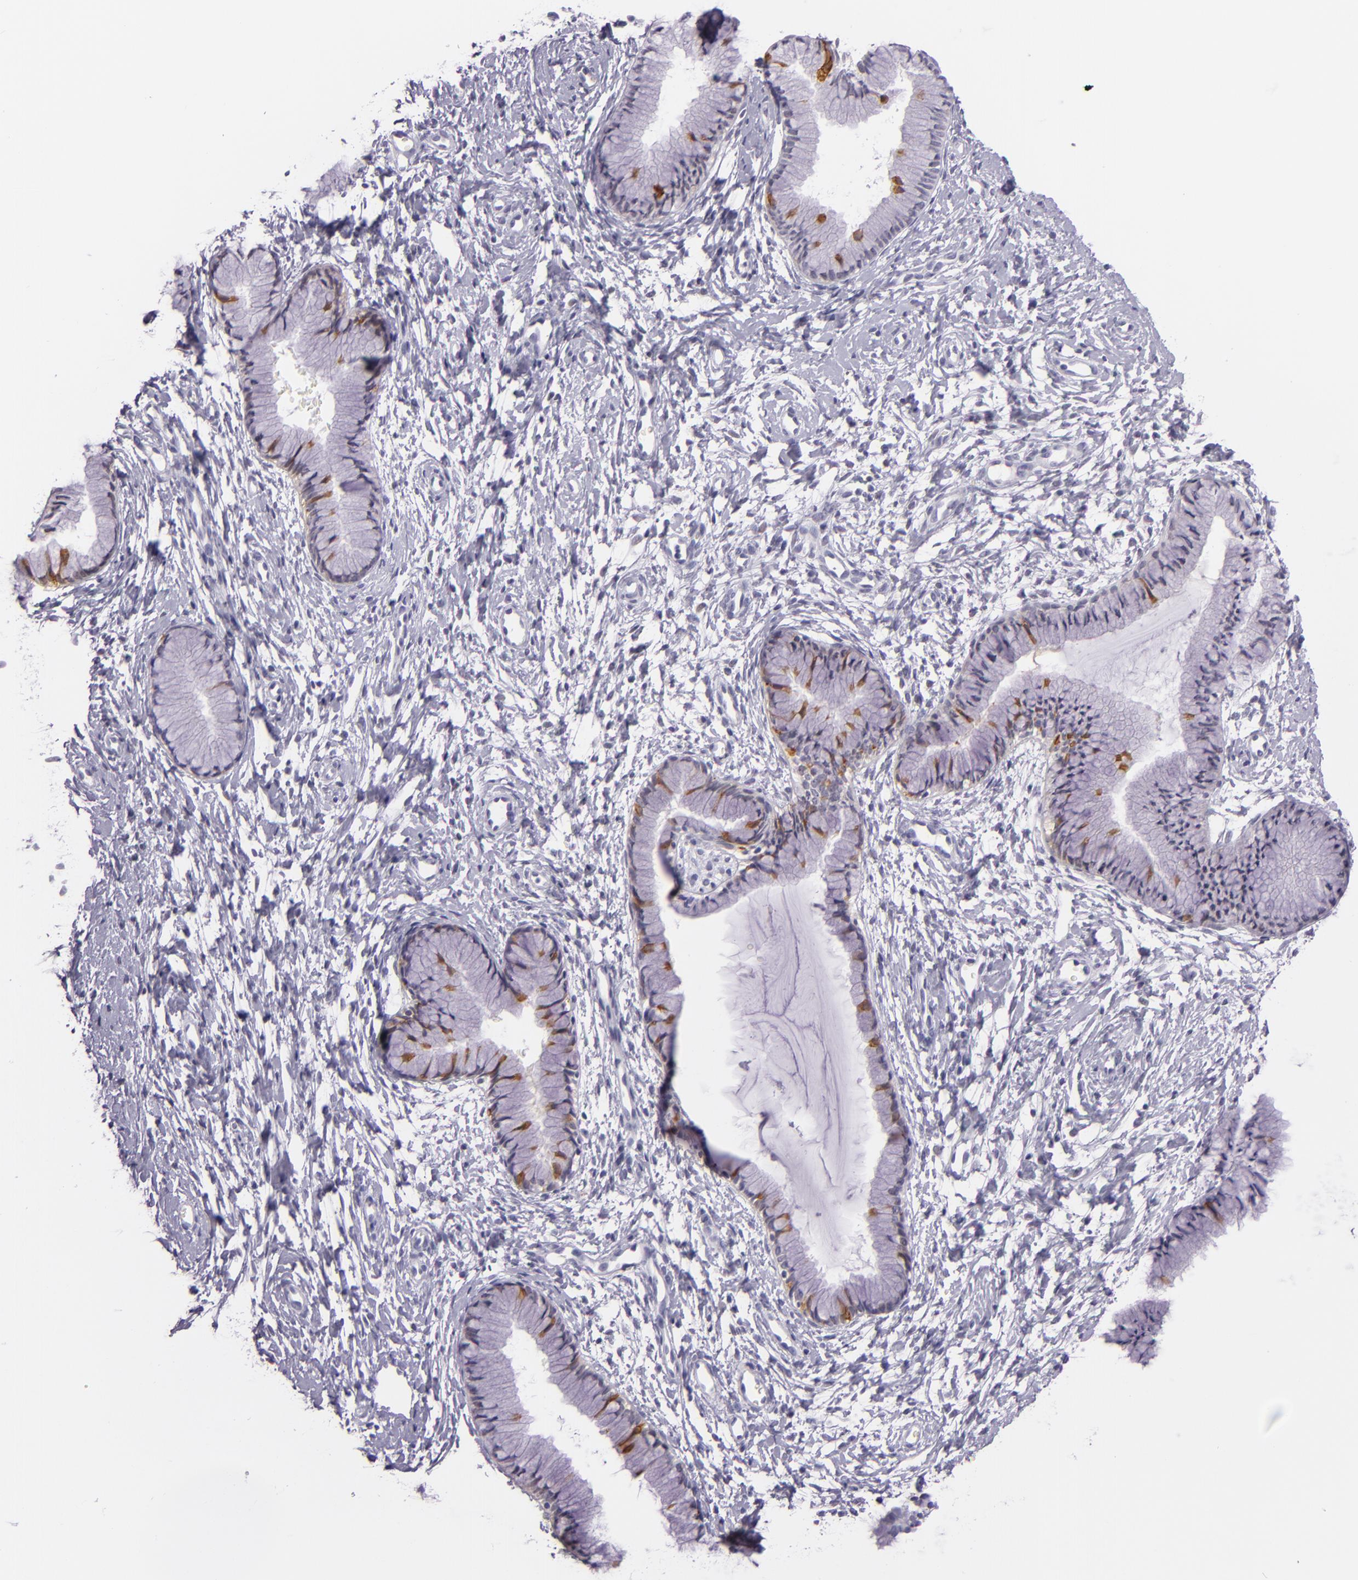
{"staining": {"intensity": "moderate", "quantity": "<25%", "location": "cytoplasmic/membranous"}, "tissue": "cervix", "cell_type": "Glandular cells", "image_type": "normal", "snomed": [{"axis": "morphology", "description": "Normal tissue, NOS"}, {"axis": "topography", "description": "Cervix"}], "caption": "A low amount of moderate cytoplasmic/membranous staining is present in about <25% of glandular cells in unremarkable cervix.", "gene": "HSP90AA1", "patient": {"sex": "female", "age": 46}}